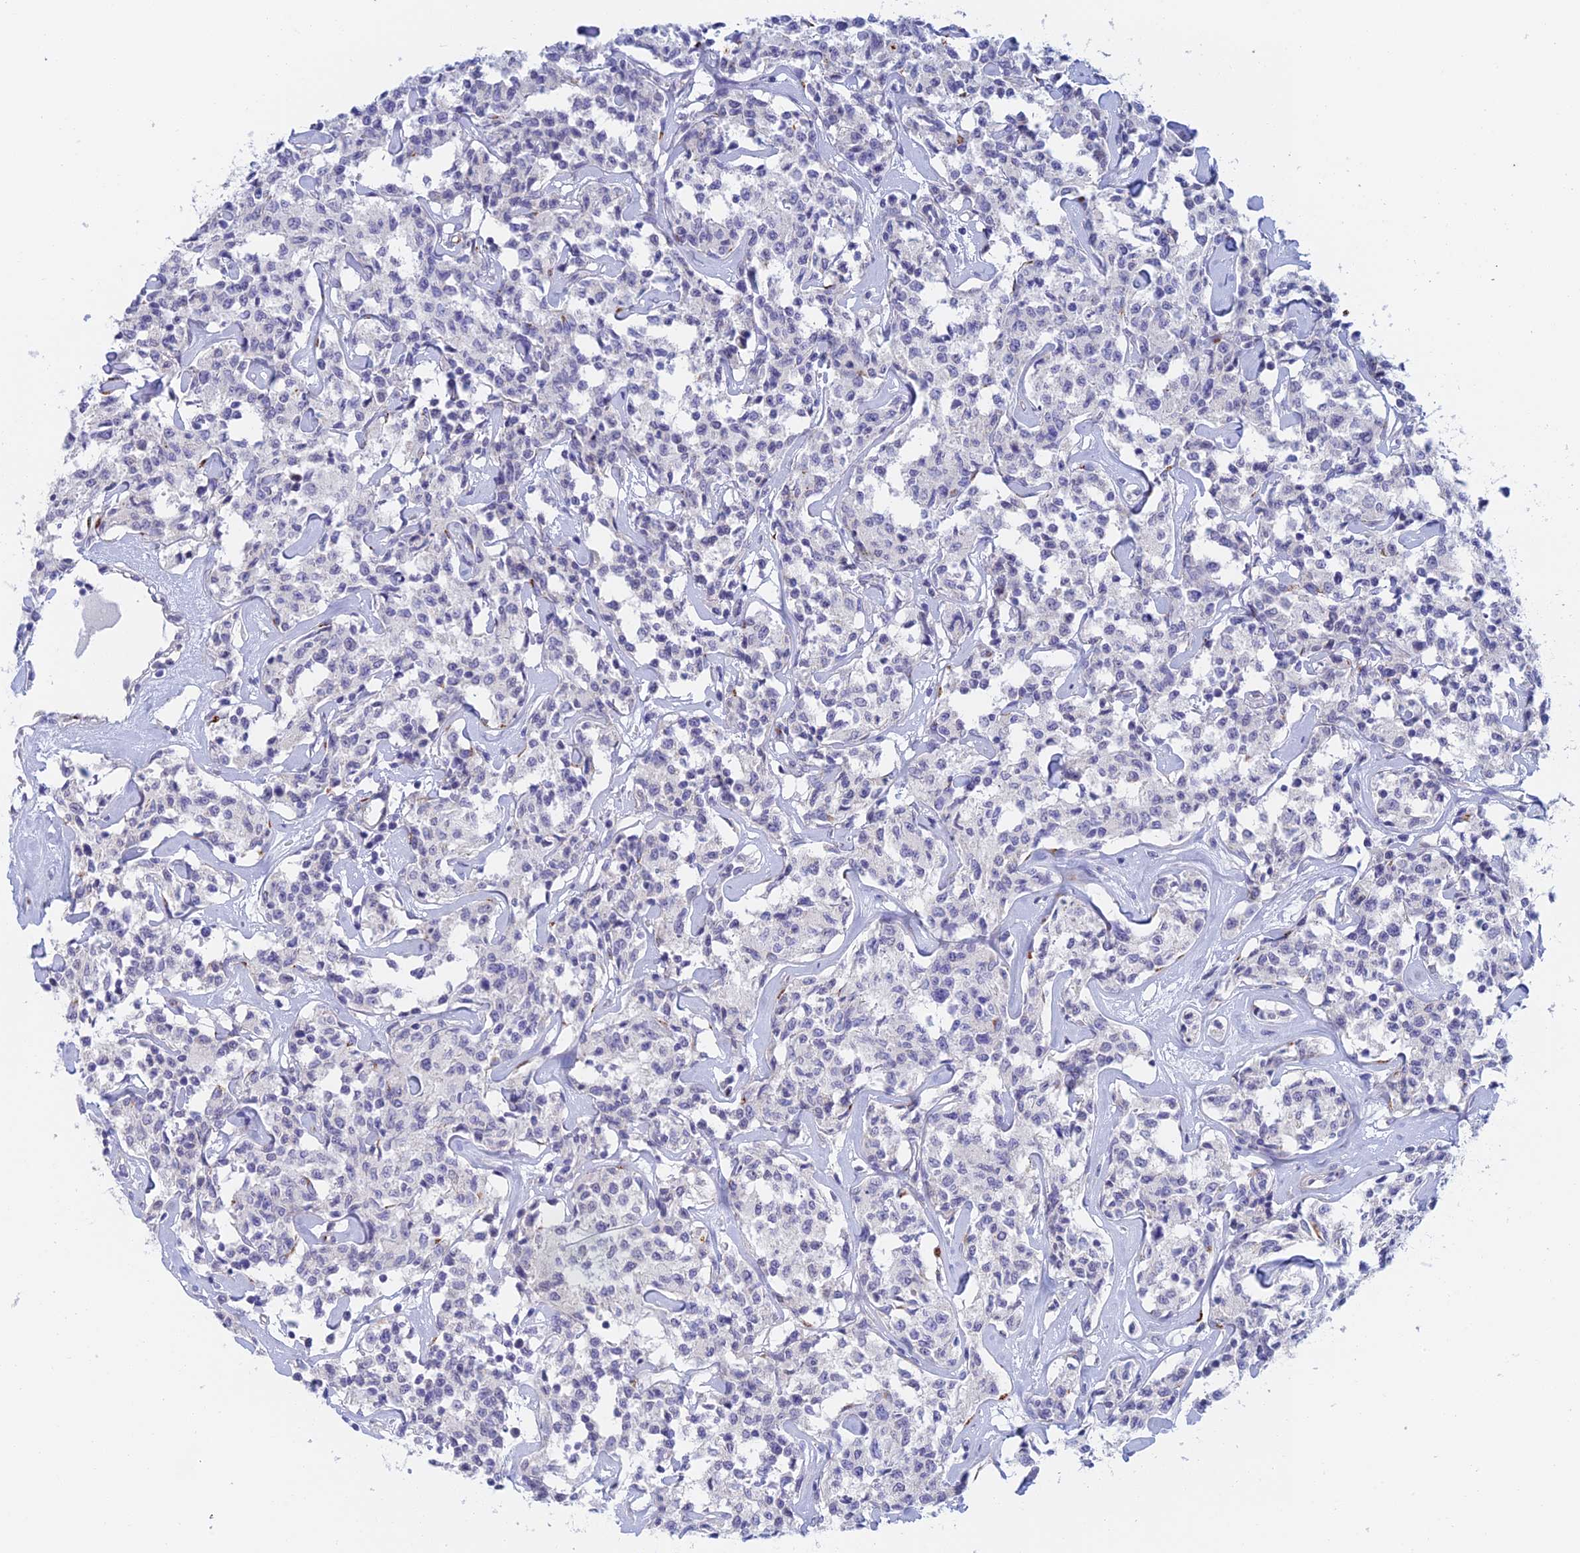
{"staining": {"intensity": "negative", "quantity": "none", "location": "none"}, "tissue": "lymphoma", "cell_type": "Tumor cells", "image_type": "cancer", "snomed": [{"axis": "morphology", "description": "Malignant lymphoma, non-Hodgkin's type, Low grade"}, {"axis": "topography", "description": "Small intestine"}], "caption": "The IHC image has no significant positivity in tumor cells of lymphoma tissue.", "gene": "SLC24A3", "patient": {"sex": "female", "age": 59}}